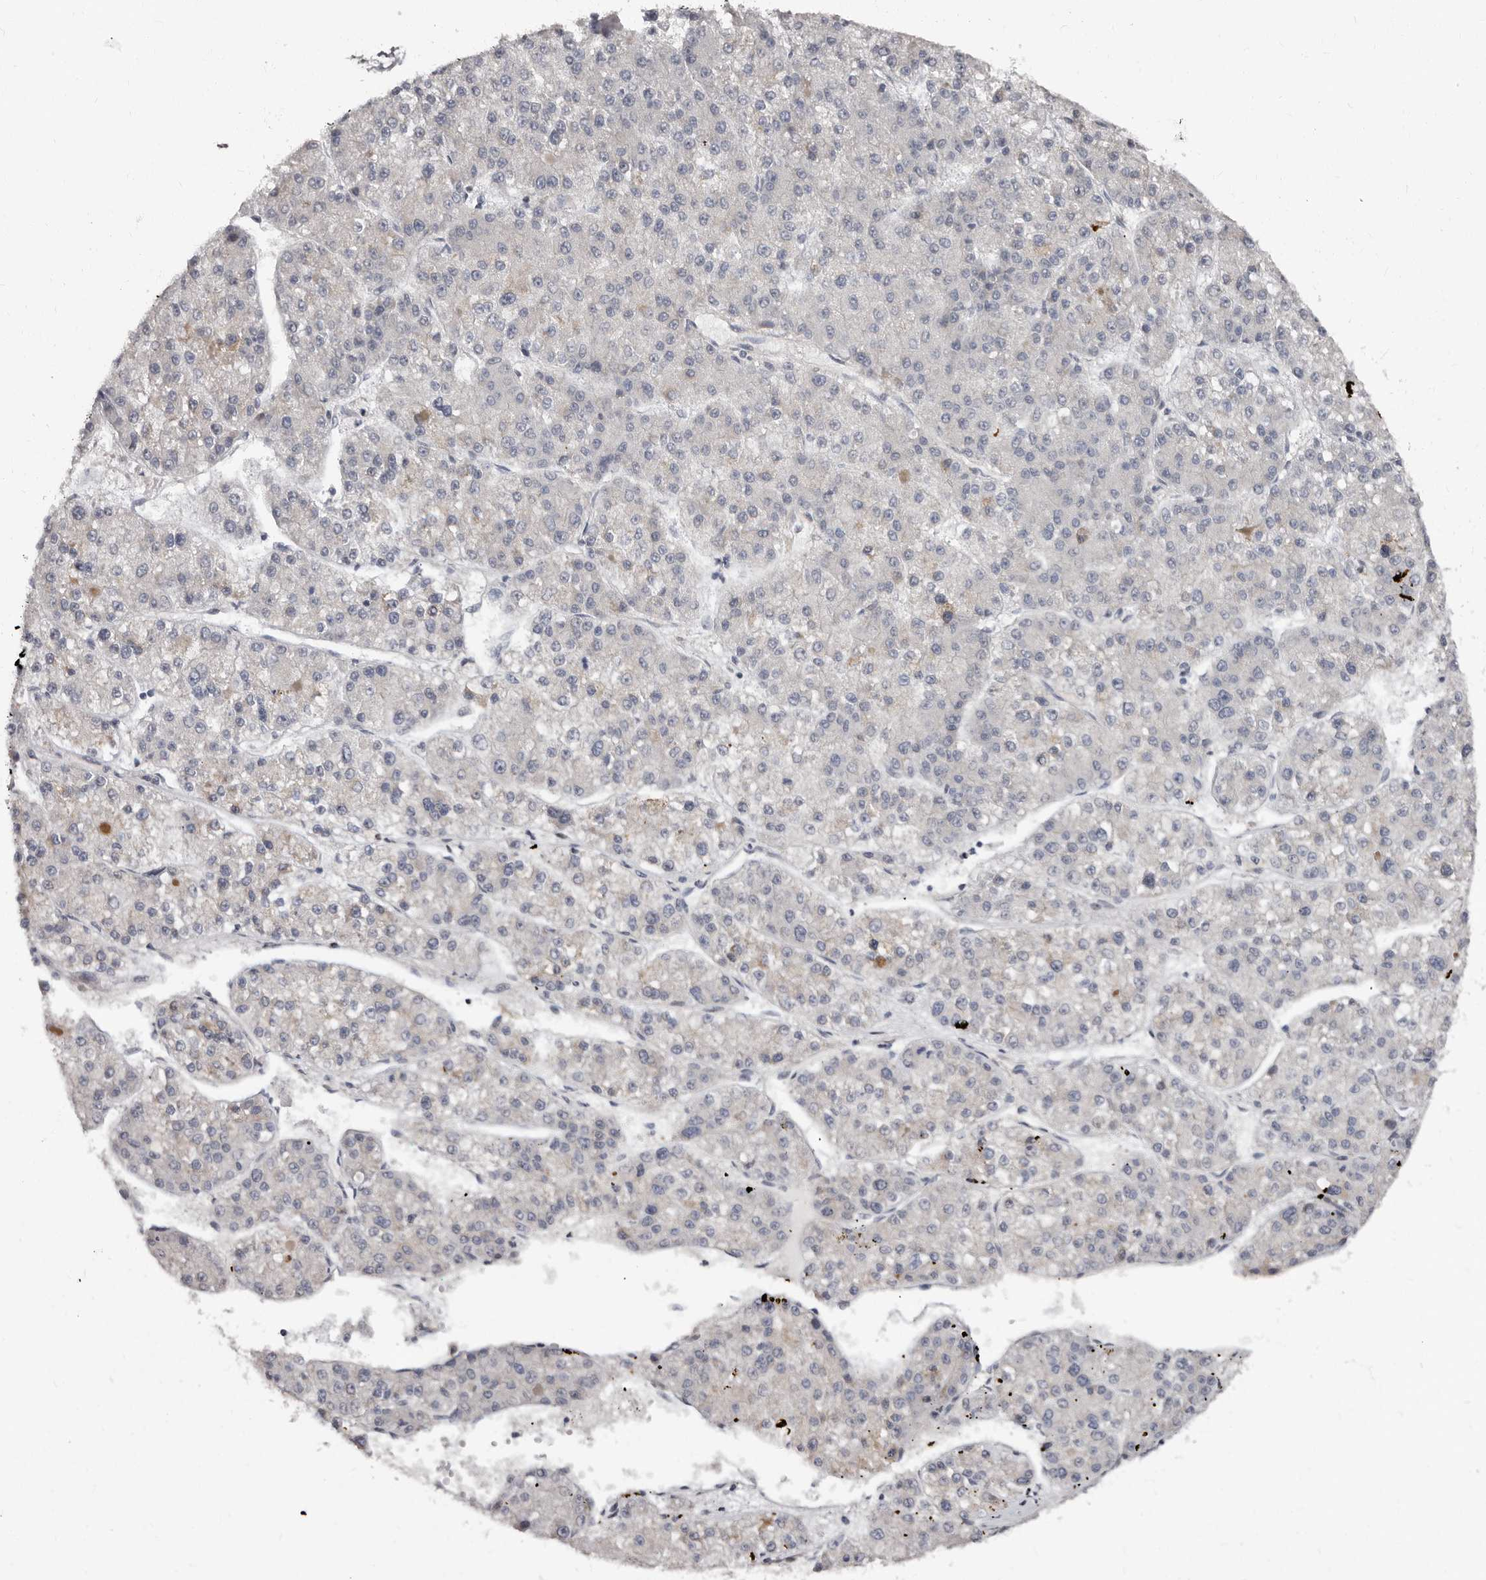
{"staining": {"intensity": "negative", "quantity": "none", "location": "none"}, "tissue": "liver cancer", "cell_type": "Tumor cells", "image_type": "cancer", "snomed": [{"axis": "morphology", "description": "Carcinoma, Hepatocellular, NOS"}, {"axis": "topography", "description": "Liver"}], "caption": "The histopathology image exhibits no staining of tumor cells in liver cancer.", "gene": "PHF20L1", "patient": {"sex": "female", "age": 73}}